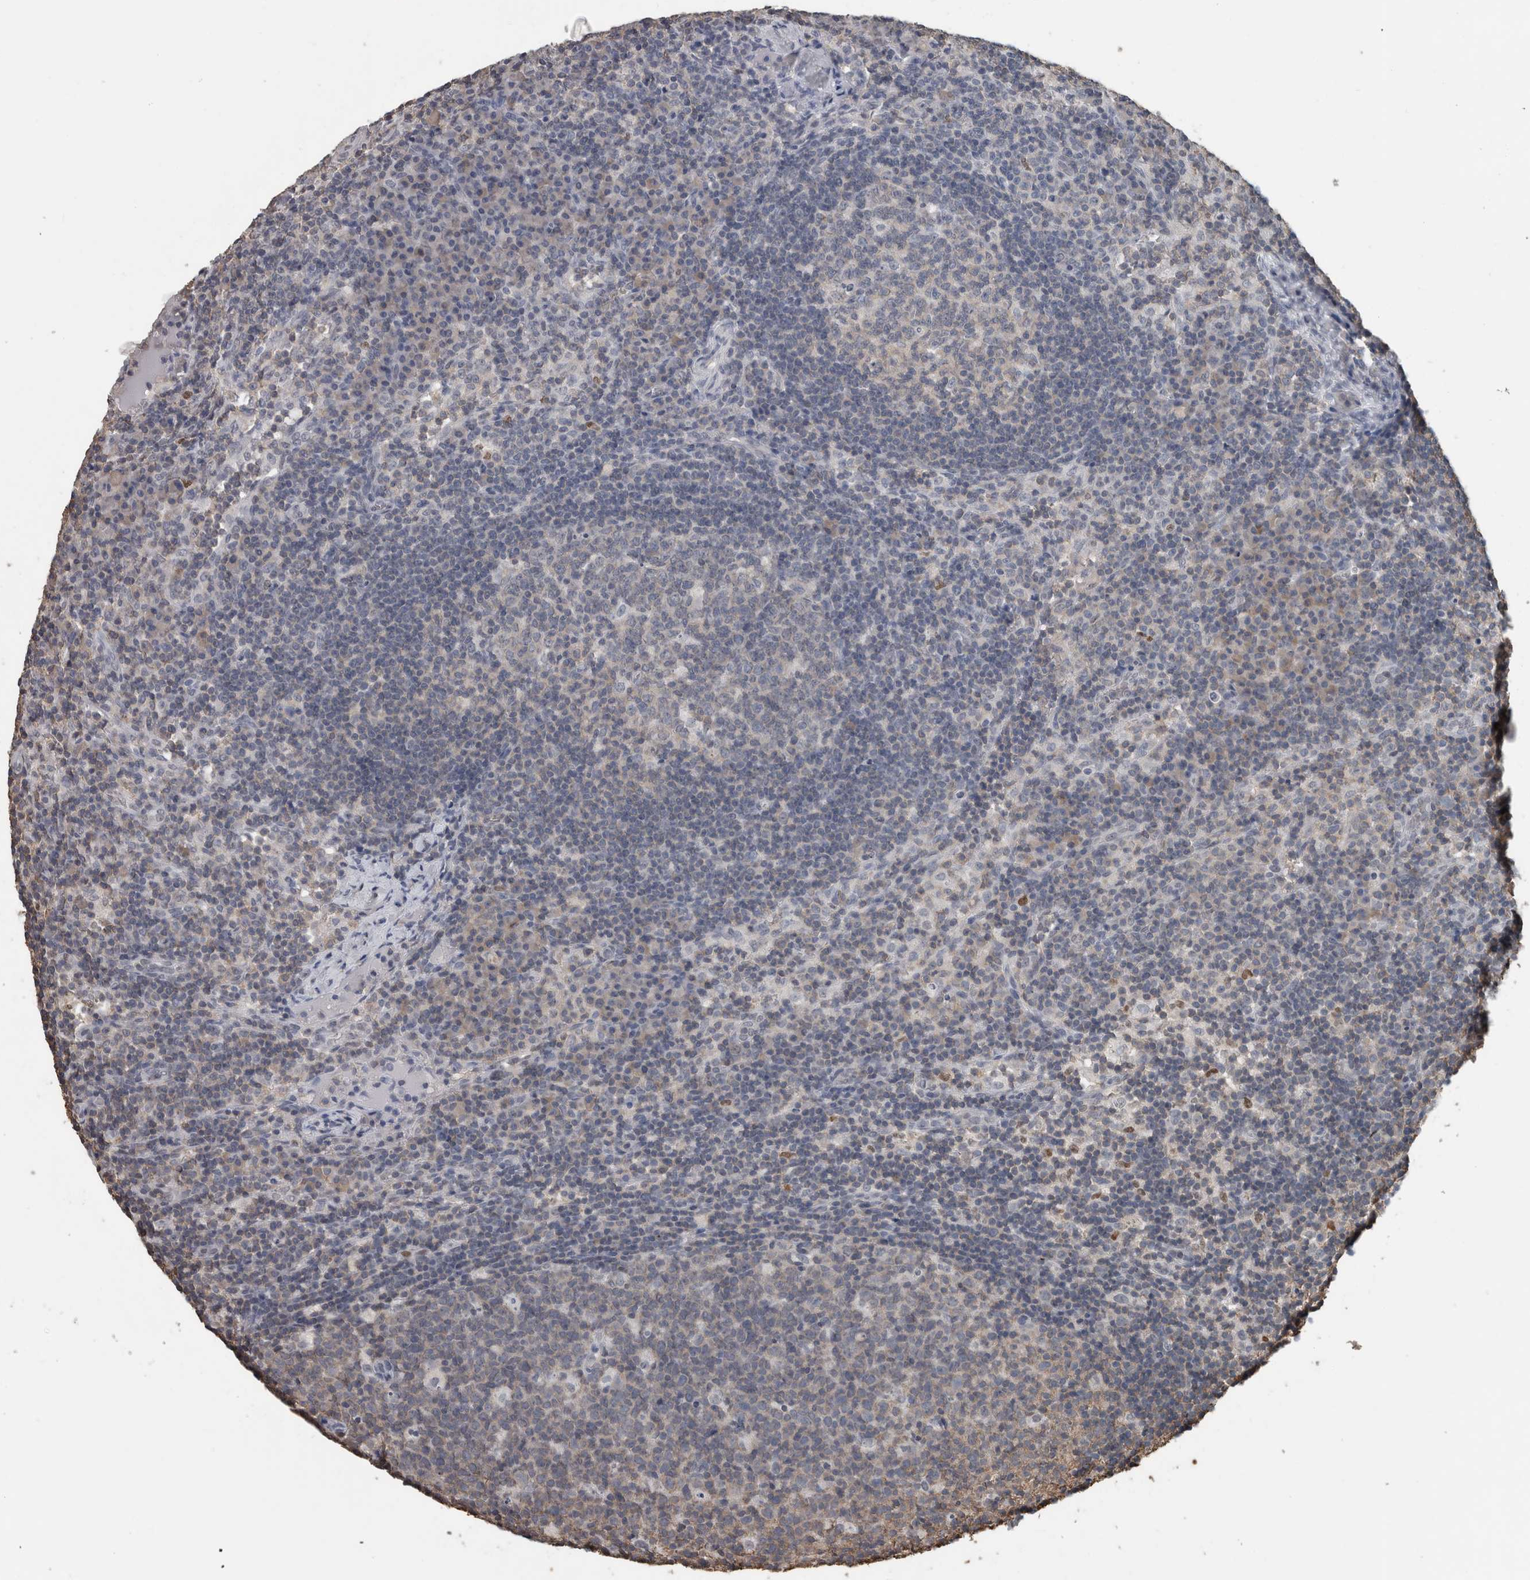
{"staining": {"intensity": "weak", "quantity": ">75%", "location": "cytoplasmic/membranous"}, "tissue": "lymph node", "cell_type": "Germinal center cells", "image_type": "normal", "snomed": [{"axis": "morphology", "description": "Normal tissue, NOS"}, {"axis": "morphology", "description": "Inflammation, NOS"}, {"axis": "topography", "description": "Lymph node"}], "caption": "Approximately >75% of germinal center cells in unremarkable lymph node reveal weak cytoplasmic/membranous protein positivity as visualized by brown immunohistochemical staining.", "gene": "MAFF", "patient": {"sex": "male", "age": 55}}